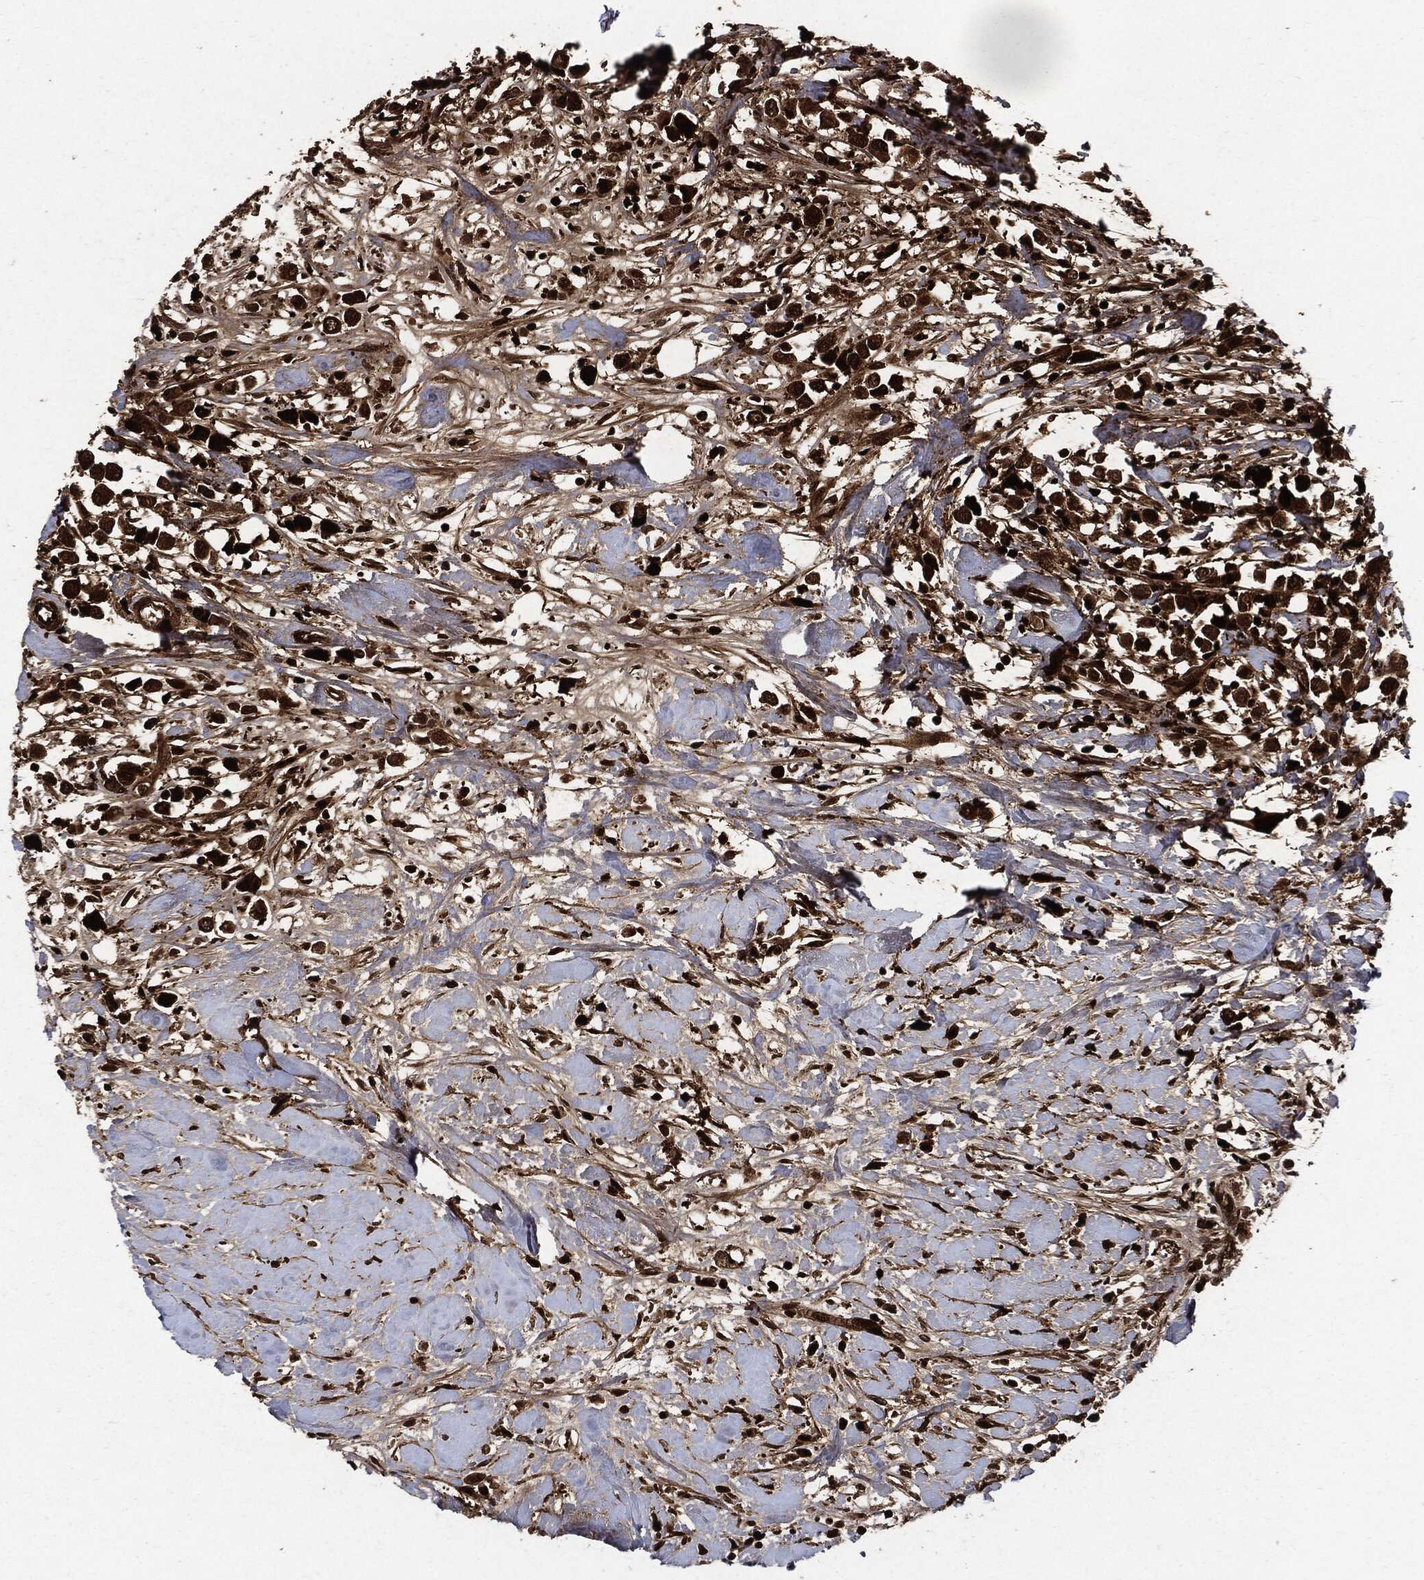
{"staining": {"intensity": "strong", "quantity": ">75%", "location": "cytoplasmic/membranous"}, "tissue": "breast cancer", "cell_type": "Tumor cells", "image_type": "cancer", "snomed": [{"axis": "morphology", "description": "Duct carcinoma"}, {"axis": "topography", "description": "Breast"}], "caption": "This photomicrograph reveals immunohistochemistry staining of breast intraductal carcinoma, with high strong cytoplasmic/membranous expression in about >75% of tumor cells.", "gene": "YWHAB", "patient": {"sex": "female", "age": 61}}